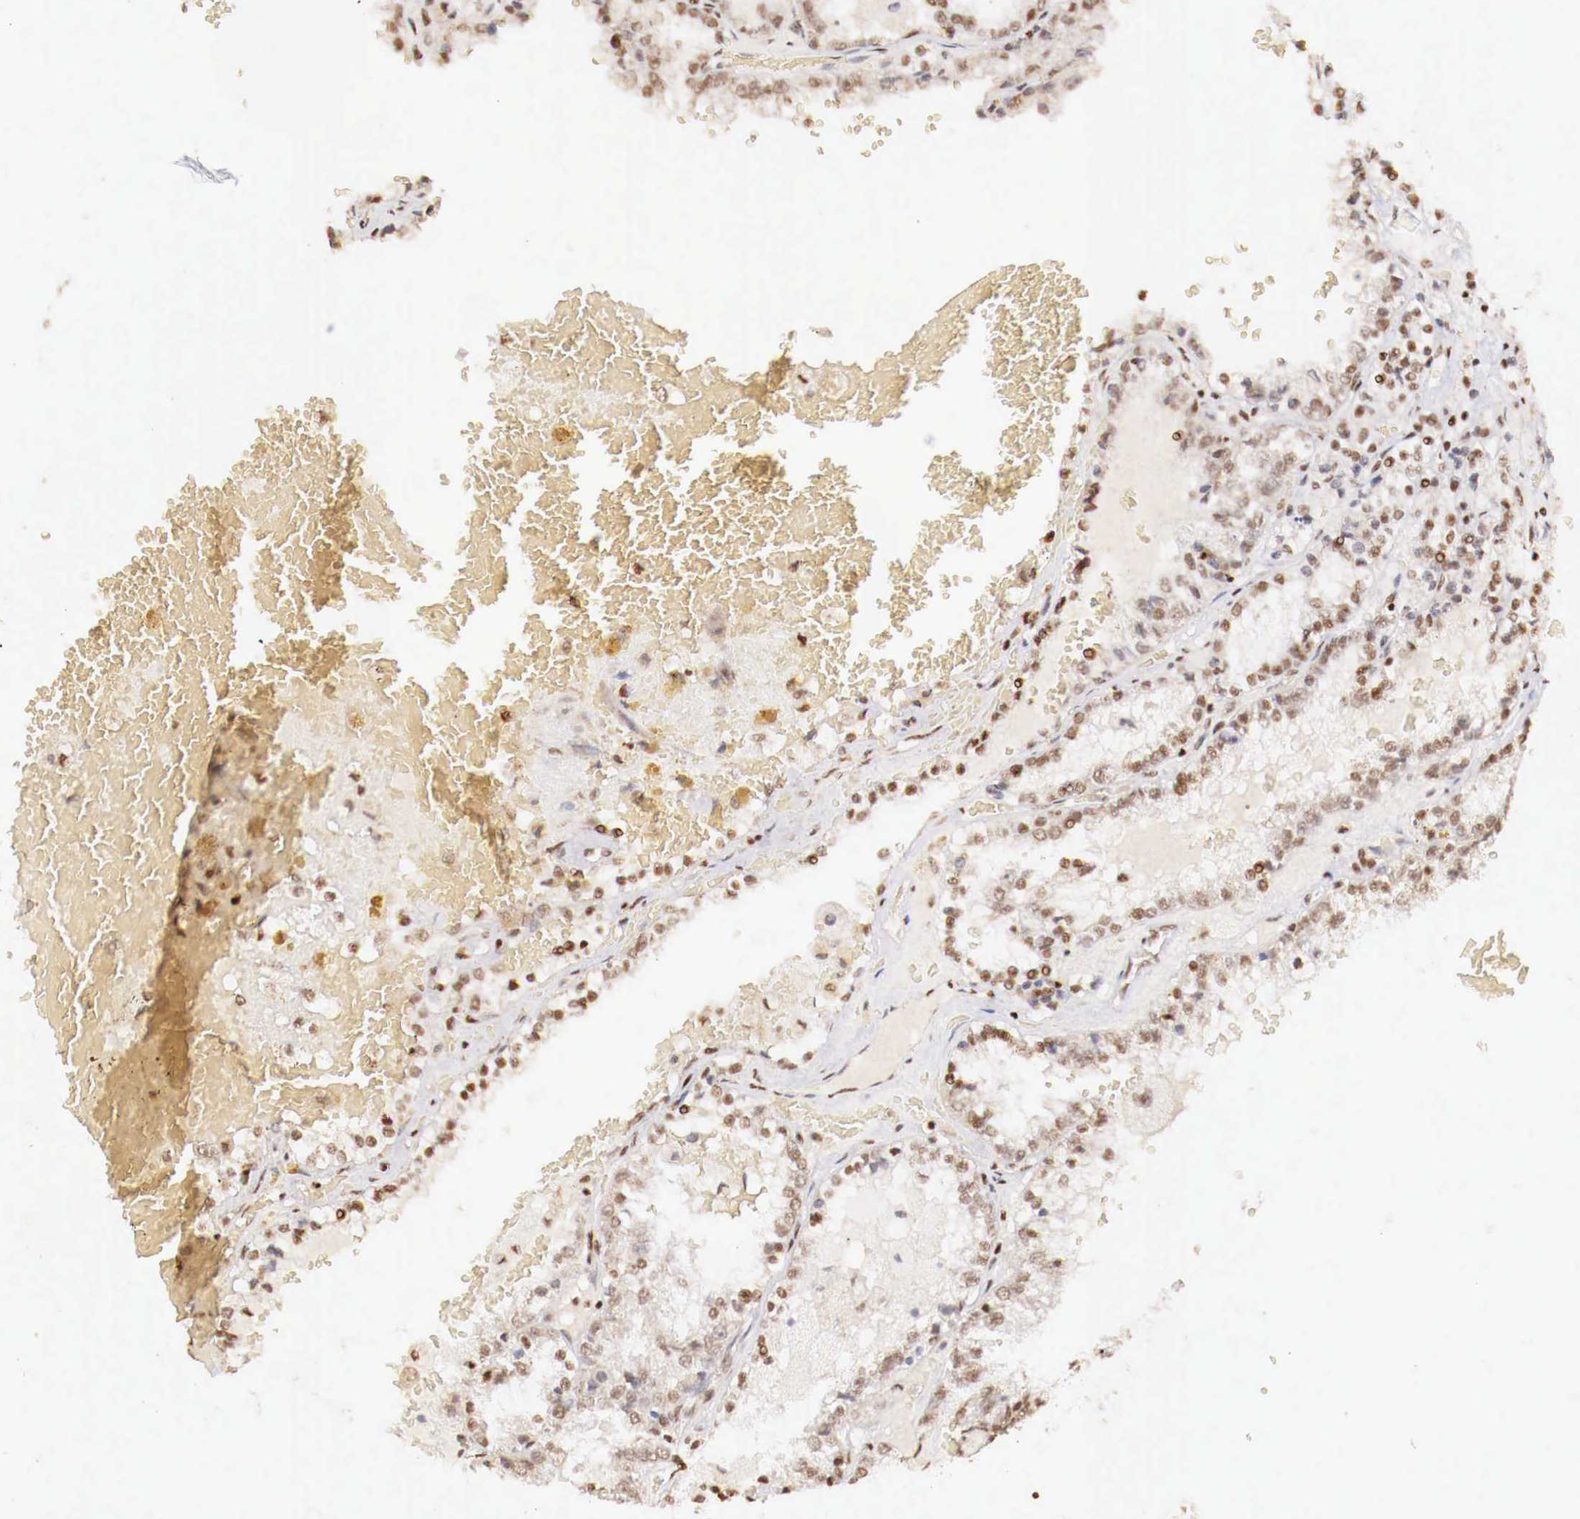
{"staining": {"intensity": "moderate", "quantity": "25%-75%", "location": "nuclear"}, "tissue": "renal cancer", "cell_type": "Tumor cells", "image_type": "cancer", "snomed": [{"axis": "morphology", "description": "Adenocarcinoma, NOS"}, {"axis": "topography", "description": "Kidney"}], "caption": "Tumor cells reveal medium levels of moderate nuclear expression in approximately 25%-75% of cells in human adenocarcinoma (renal).", "gene": "SP1", "patient": {"sex": "female", "age": 56}}